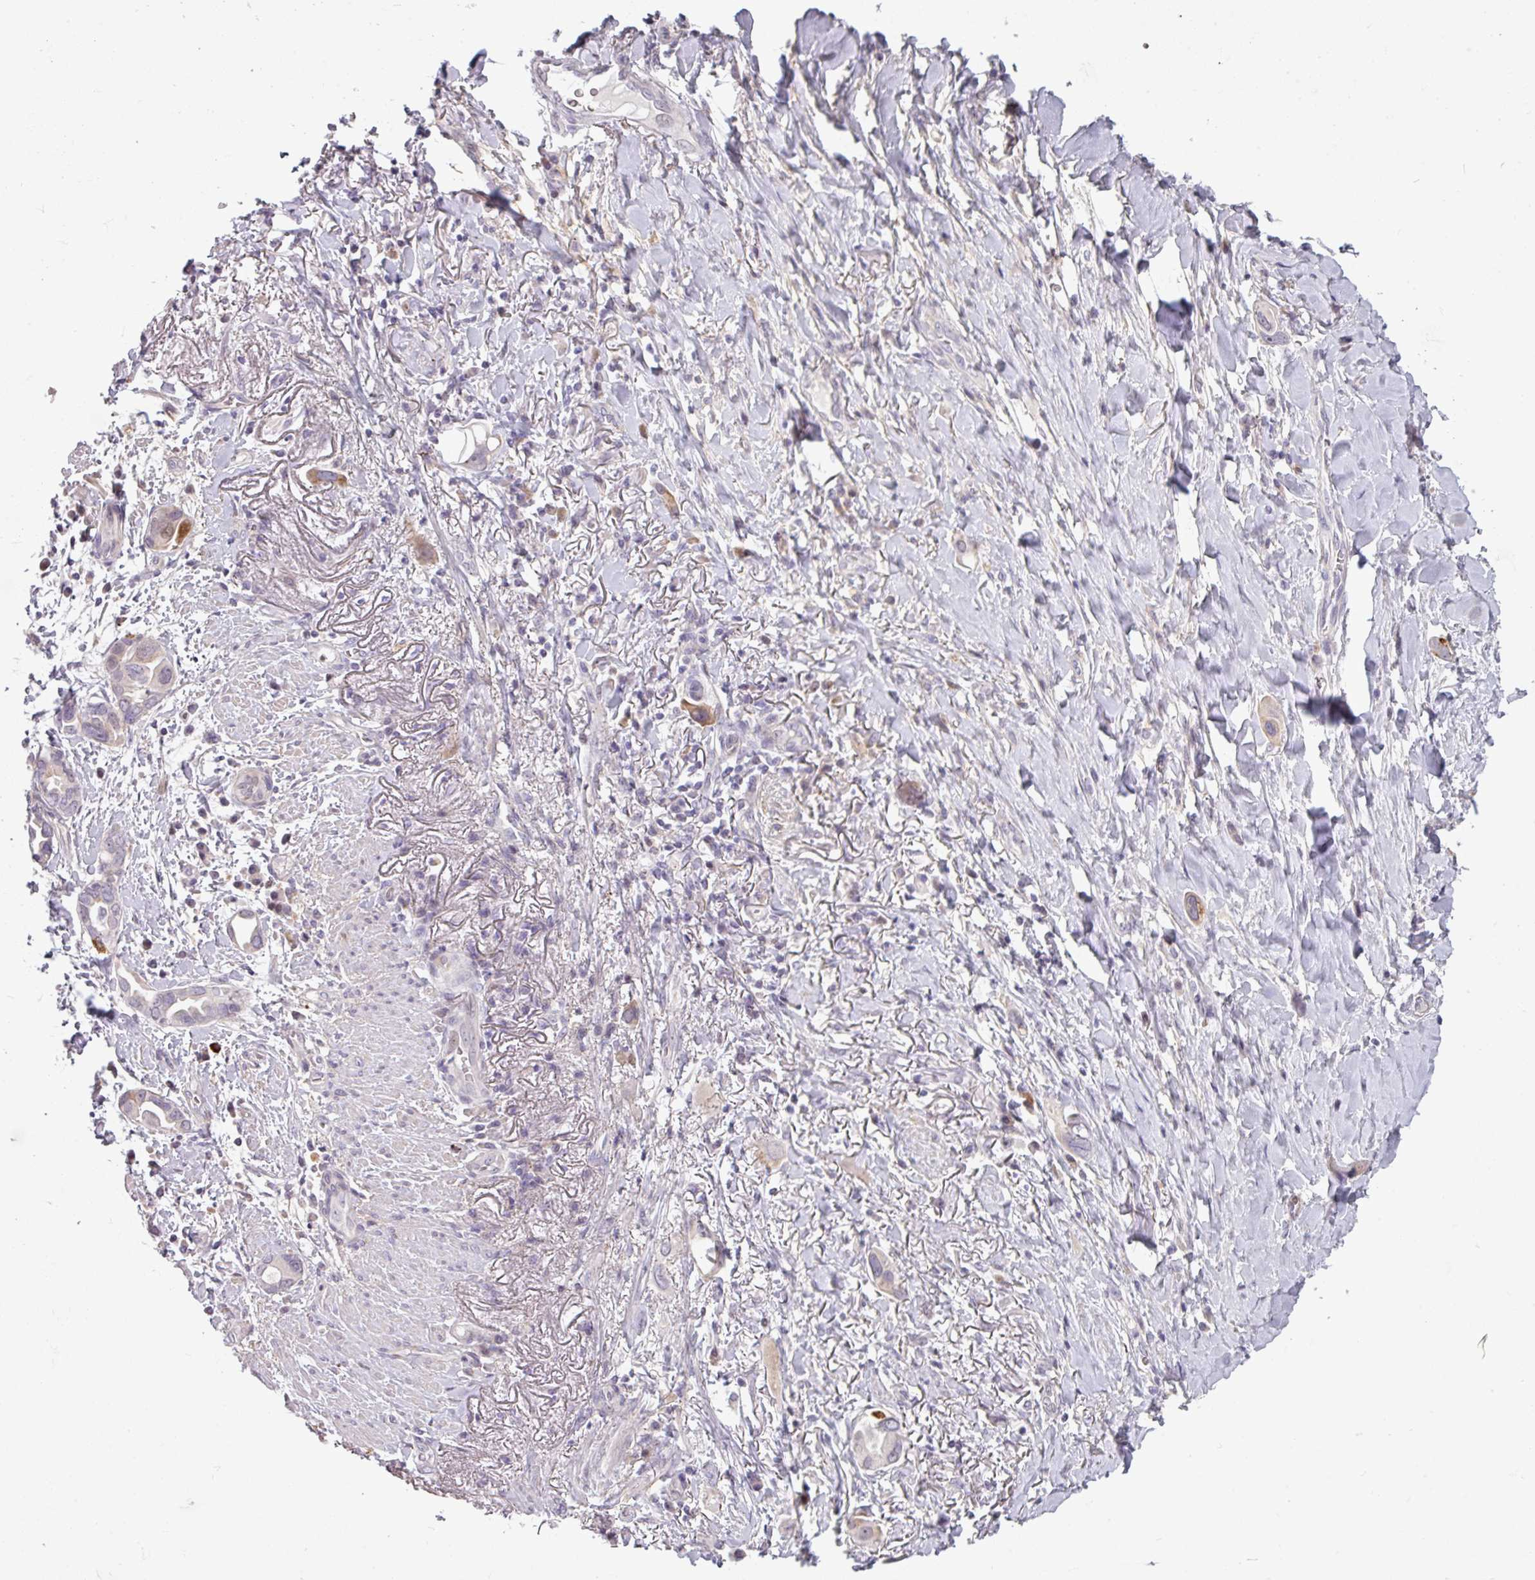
{"staining": {"intensity": "moderate", "quantity": "<25%", "location": "cytoplasmic/membranous"}, "tissue": "lung cancer", "cell_type": "Tumor cells", "image_type": "cancer", "snomed": [{"axis": "morphology", "description": "Adenocarcinoma, NOS"}, {"axis": "topography", "description": "Lung"}], "caption": "This micrograph displays IHC staining of human lung cancer, with low moderate cytoplasmic/membranous staining in approximately <25% of tumor cells.", "gene": "C2orf16", "patient": {"sex": "male", "age": 76}}